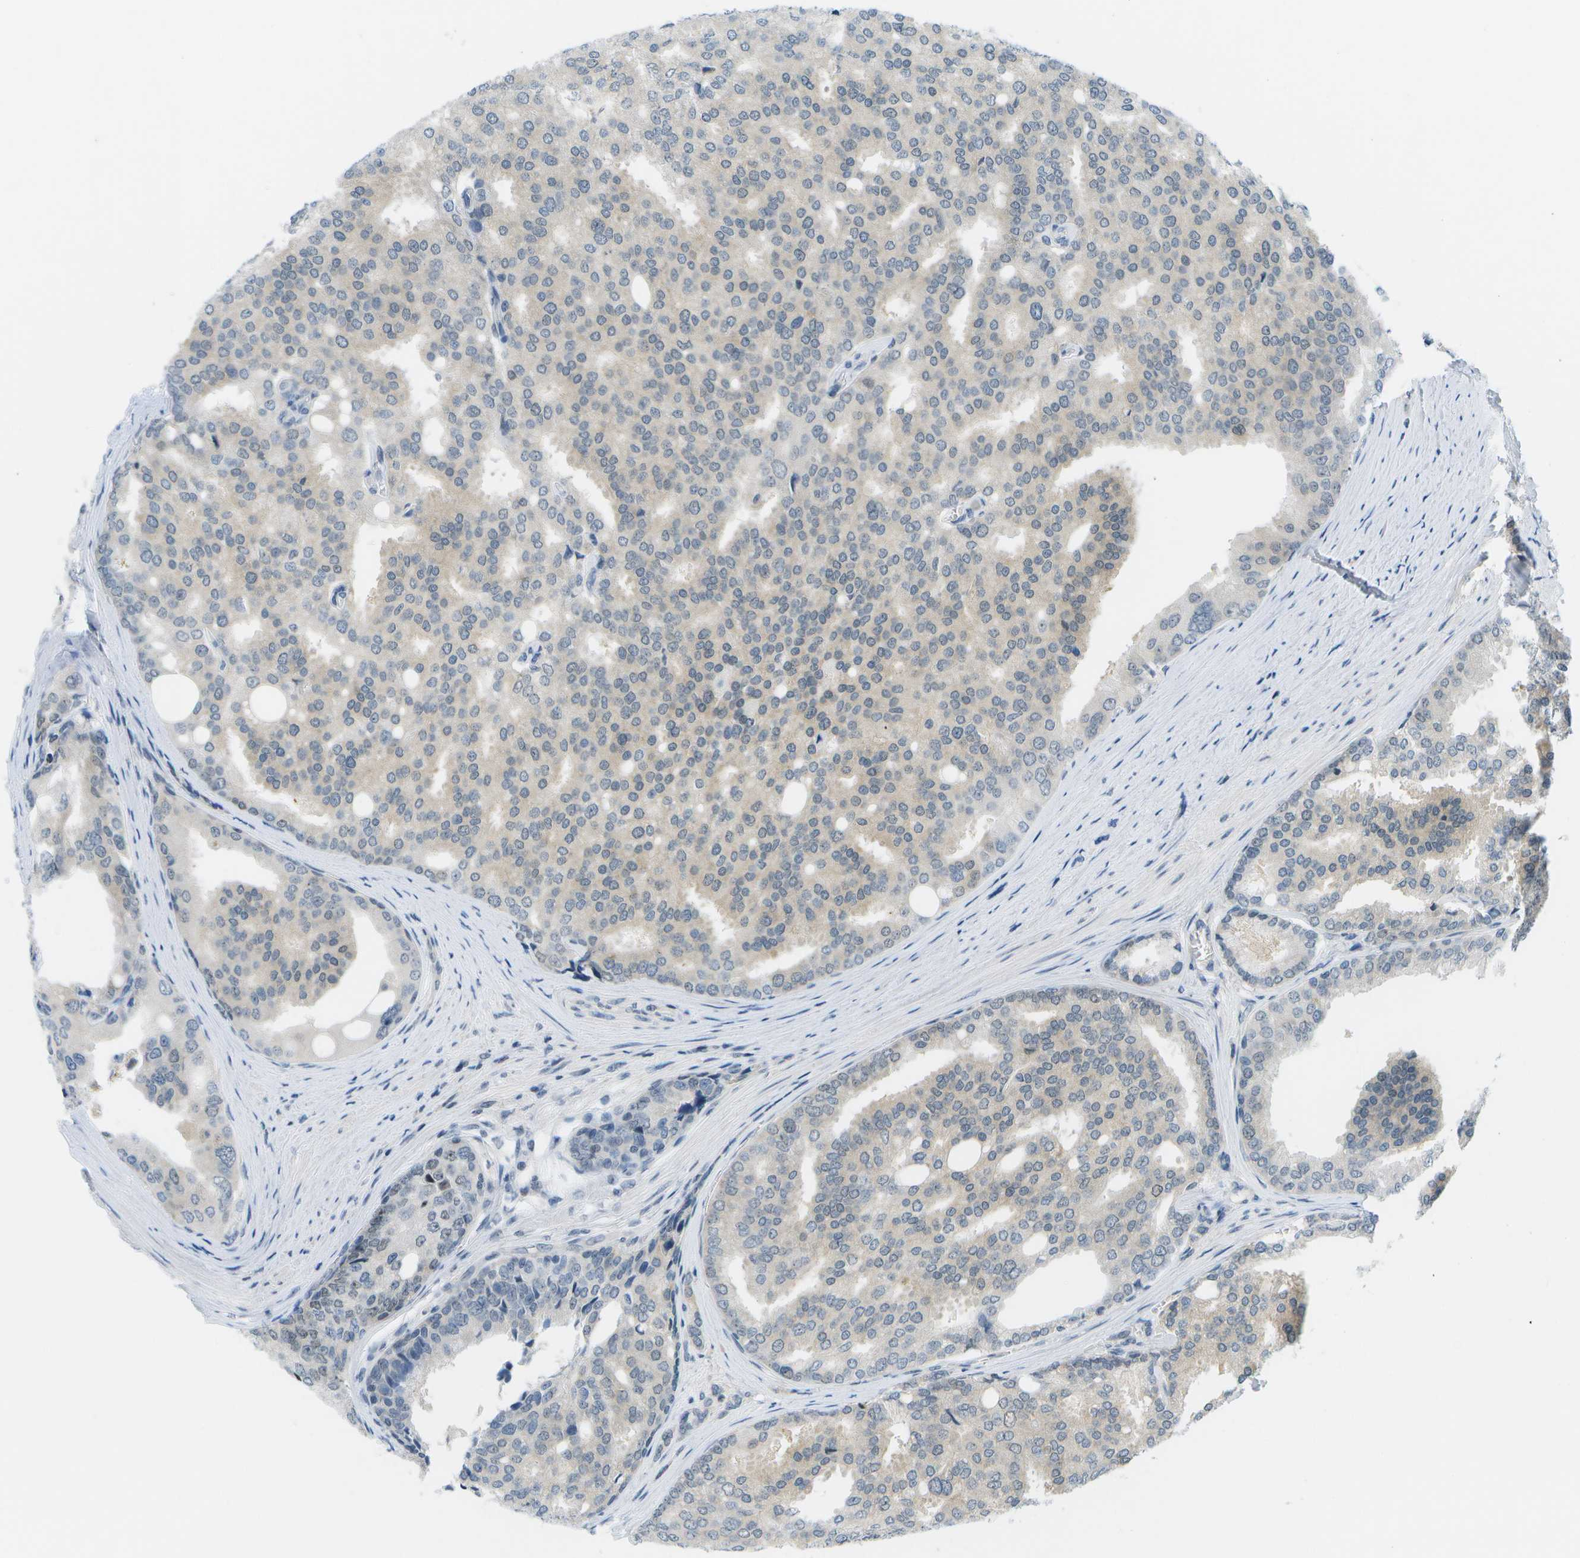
{"staining": {"intensity": "negative", "quantity": "none", "location": "none"}, "tissue": "prostate cancer", "cell_type": "Tumor cells", "image_type": "cancer", "snomed": [{"axis": "morphology", "description": "Adenocarcinoma, High grade"}, {"axis": "topography", "description": "Prostate"}], "caption": "Immunohistochemistry image of neoplastic tissue: prostate cancer stained with DAB (3,3'-diaminobenzidine) reveals no significant protein positivity in tumor cells.", "gene": "PITHD1", "patient": {"sex": "male", "age": 50}}